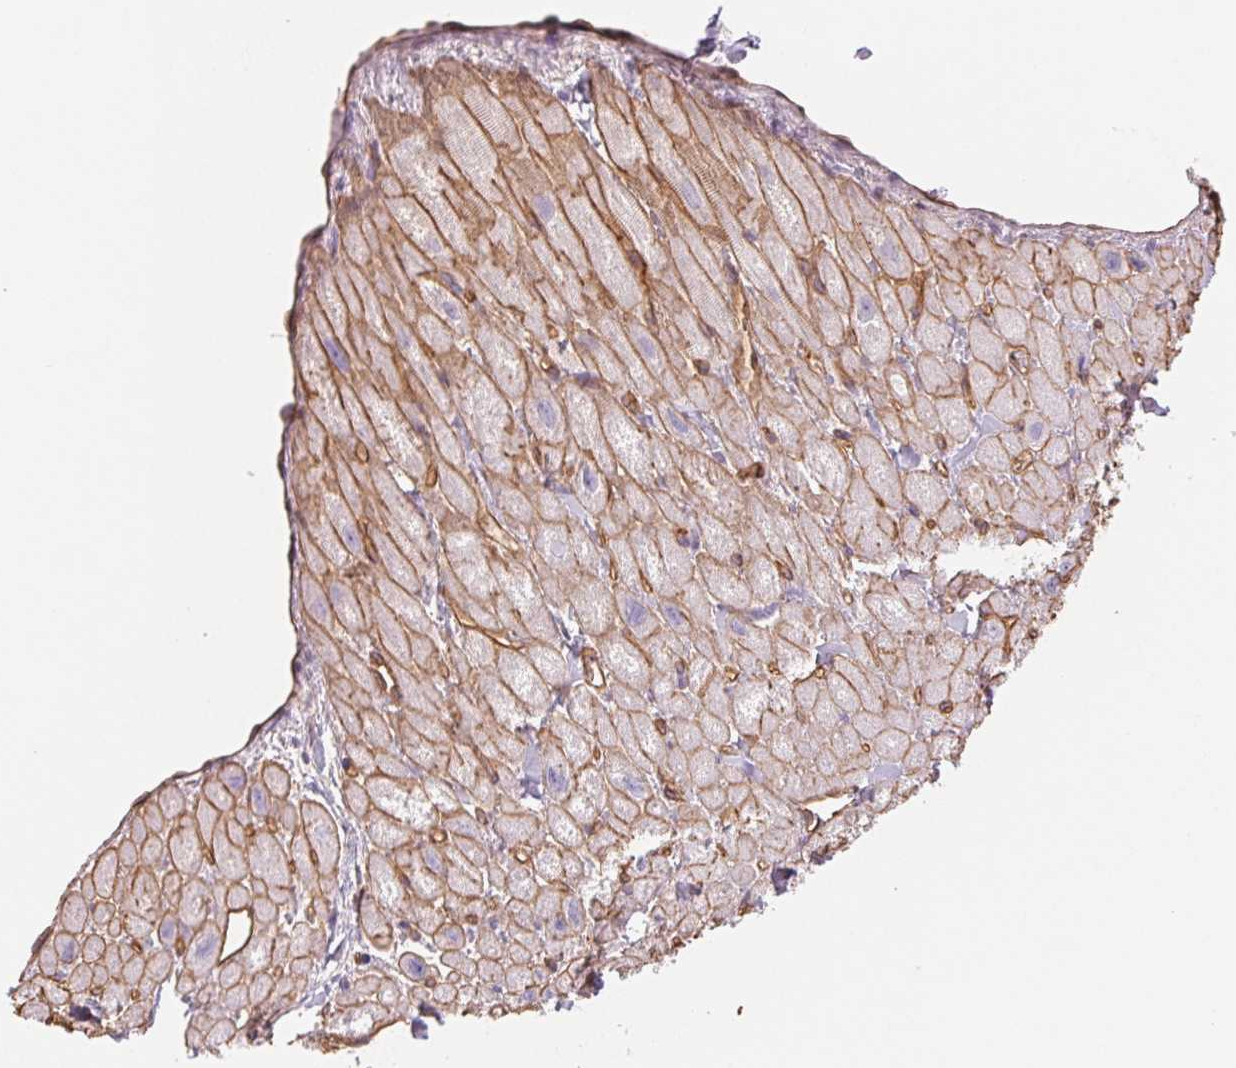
{"staining": {"intensity": "moderate", "quantity": "<25%", "location": "cytoplasmic/membranous"}, "tissue": "heart muscle", "cell_type": "Cardiomyocytes", "image_type": "normal", "snomed": [{"axis": "morphology", "description": "Normal tissue, NOS"}, {"axis": "topography", "description": "Heart"}], "caption": "Approximately <25% of cardiomyocytes in unremarkable heart muscle reveal moderate cytoplasmic/membranous protein positivity as visualized by brown immunohistochemical staining.", "gene": "ANKRD13B", "patient": {"sex": "female", "age": 62}}